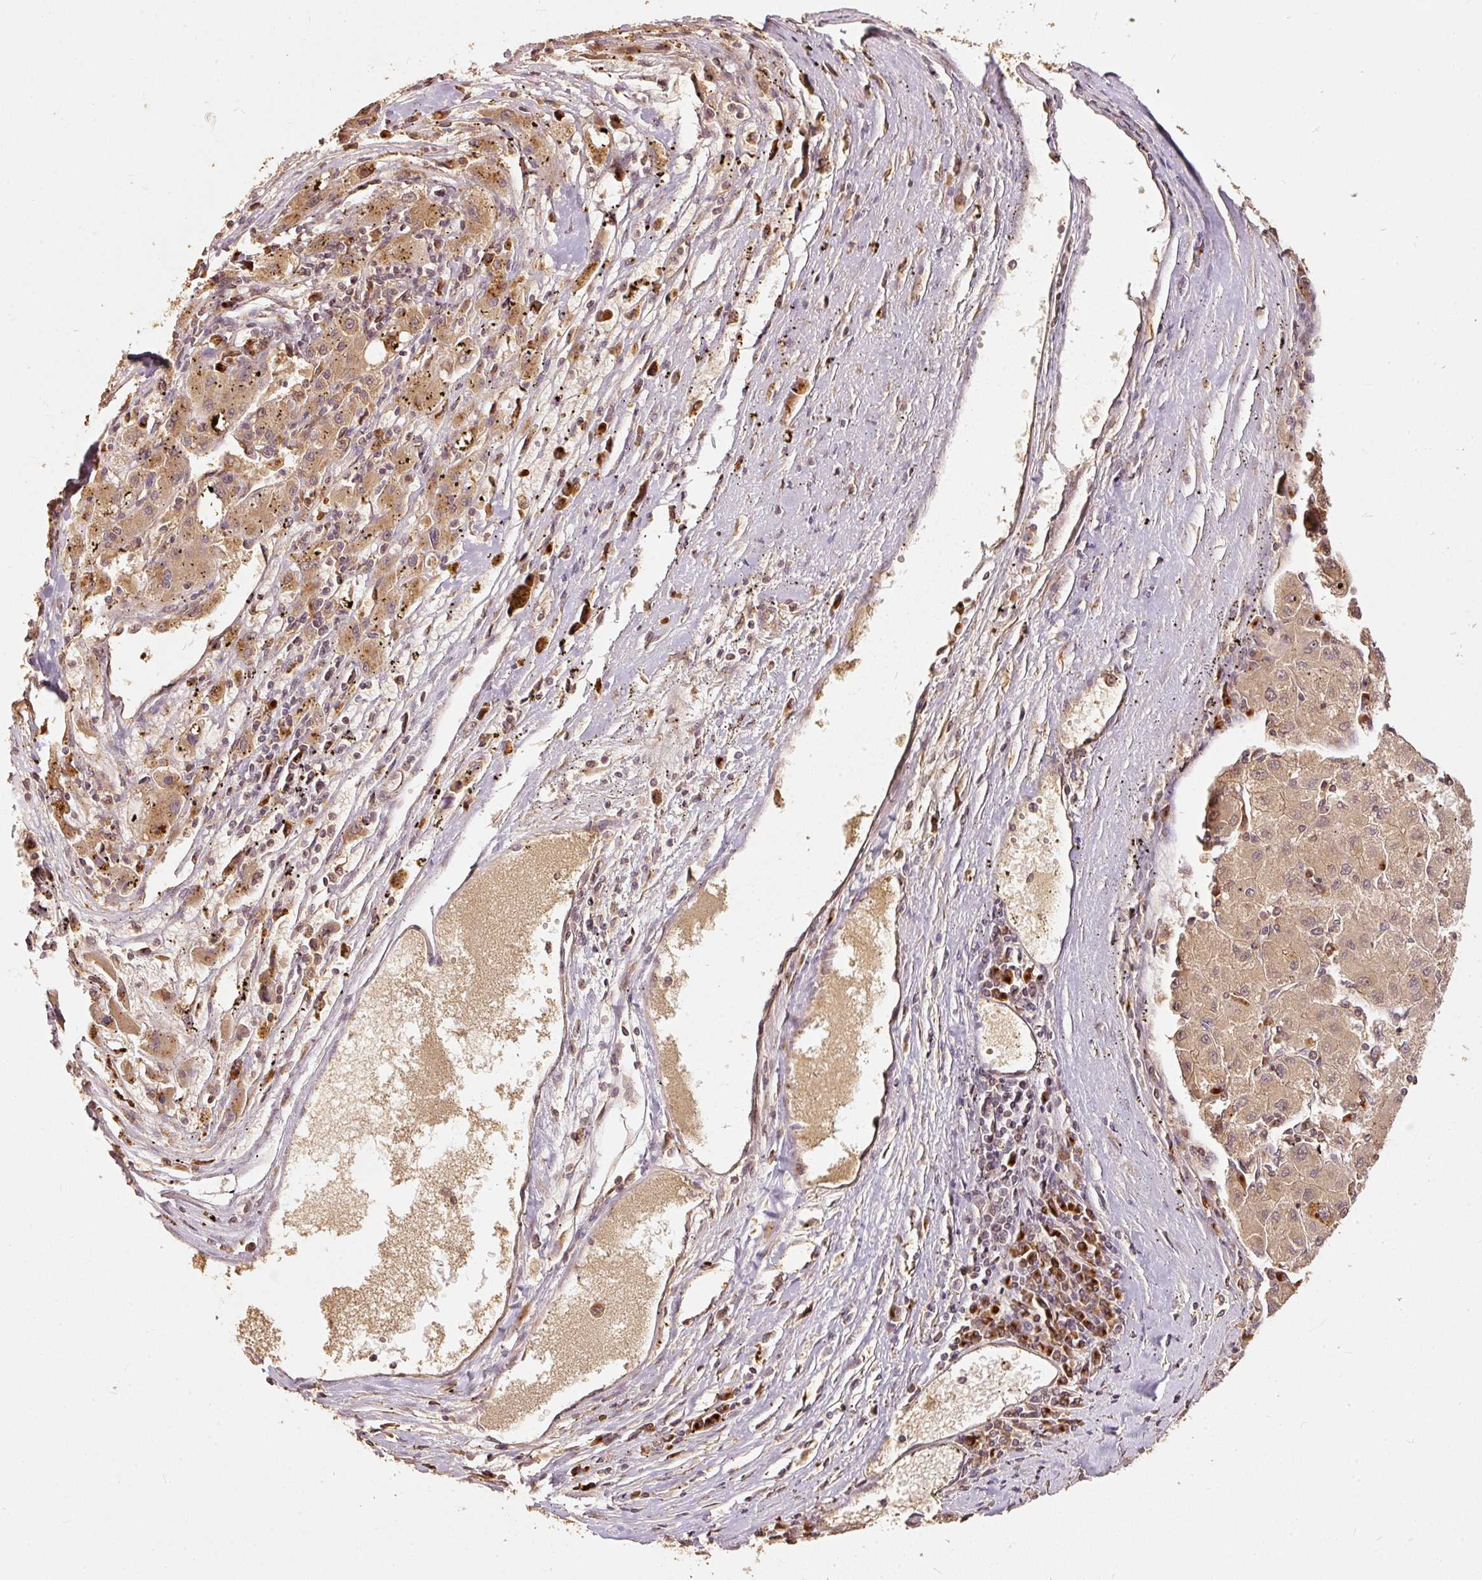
{"staining": {"intensity": "weak", "quantity": ">75%", "location": "cytoplasmic/membranous"}, "tissue": "liver cancer", "cell_type": "Tumor cells", "image_type": "cancer", "snomed": [{"axis": "morphology", "description": "Carcinoma, Hepatocellular, NOS"}, {"axis": "topography", "description": "Liver"}], "caption": "IHC of liver cancer (hepatocellular carcinoma) demonstrates low levels of weak cytoplasmic/membranous expression in about >75% of tumor cells.", "gene": "FUT8", "patient": {"sex": "male", "age": 72}}